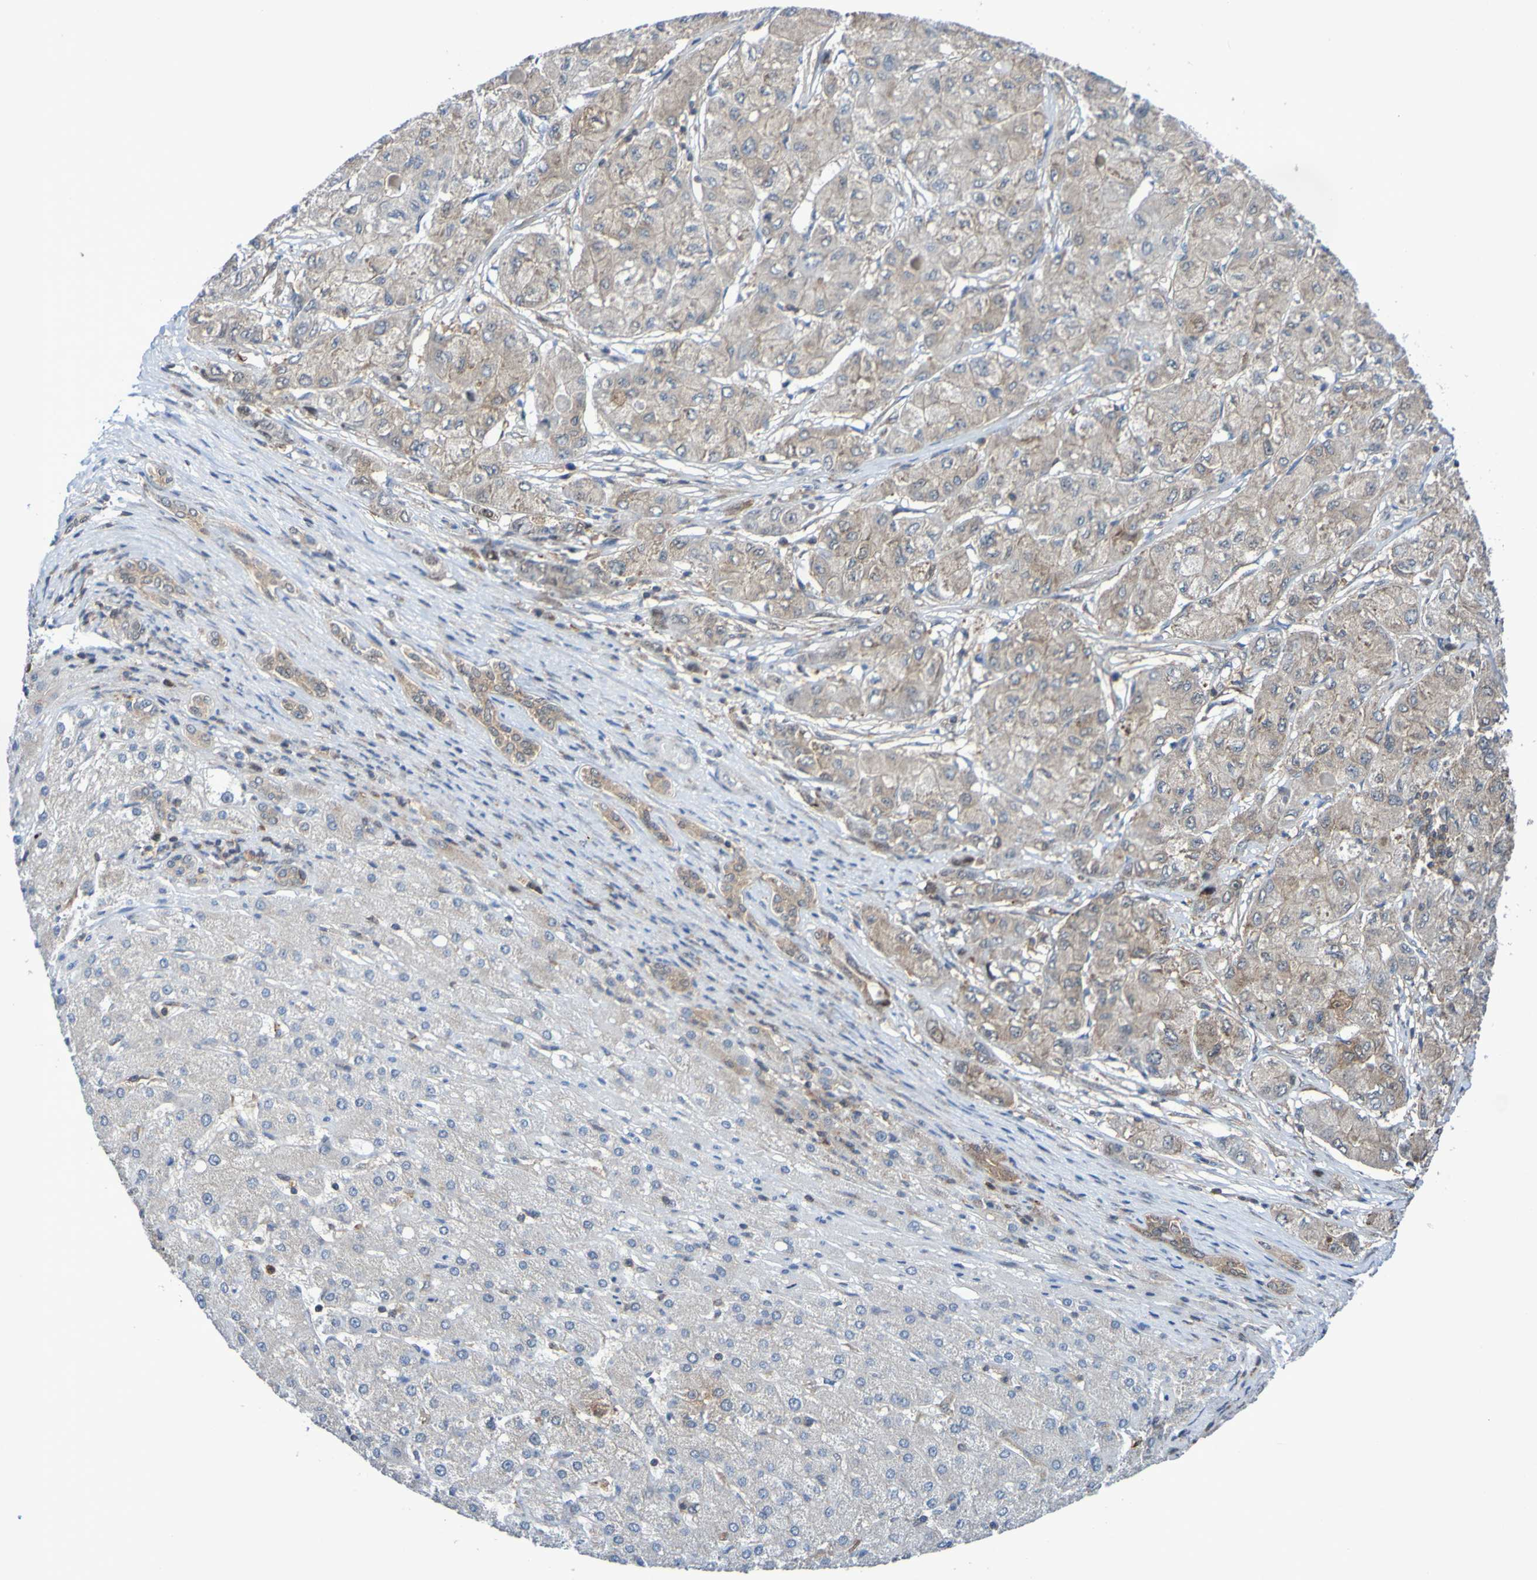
{"staining": {"intensity": "weak", "quantity": "25%-75%", "location": "cytoplasmic/membranous"}, "tissue": "liver cancer", "cell_type": "Tumor cells", "image_type": "cancer", "snomed": [{"axis": "morphology", "description": "Carcinoma, Hepatocellular, NOS"}, {"axis": "topography", "description": "Liver"}], "caption": "An IHC histopathology image of tumor tissue is shown. Protein staining in brown highlights weak cytoplasmic/membranous positivity in liver cancer within tumor cells. (DAB IHC, brown staining for protein, blue staining for nuclei).", "gene": "ATIC", "patient": {"sex": "male", "age": 80}}